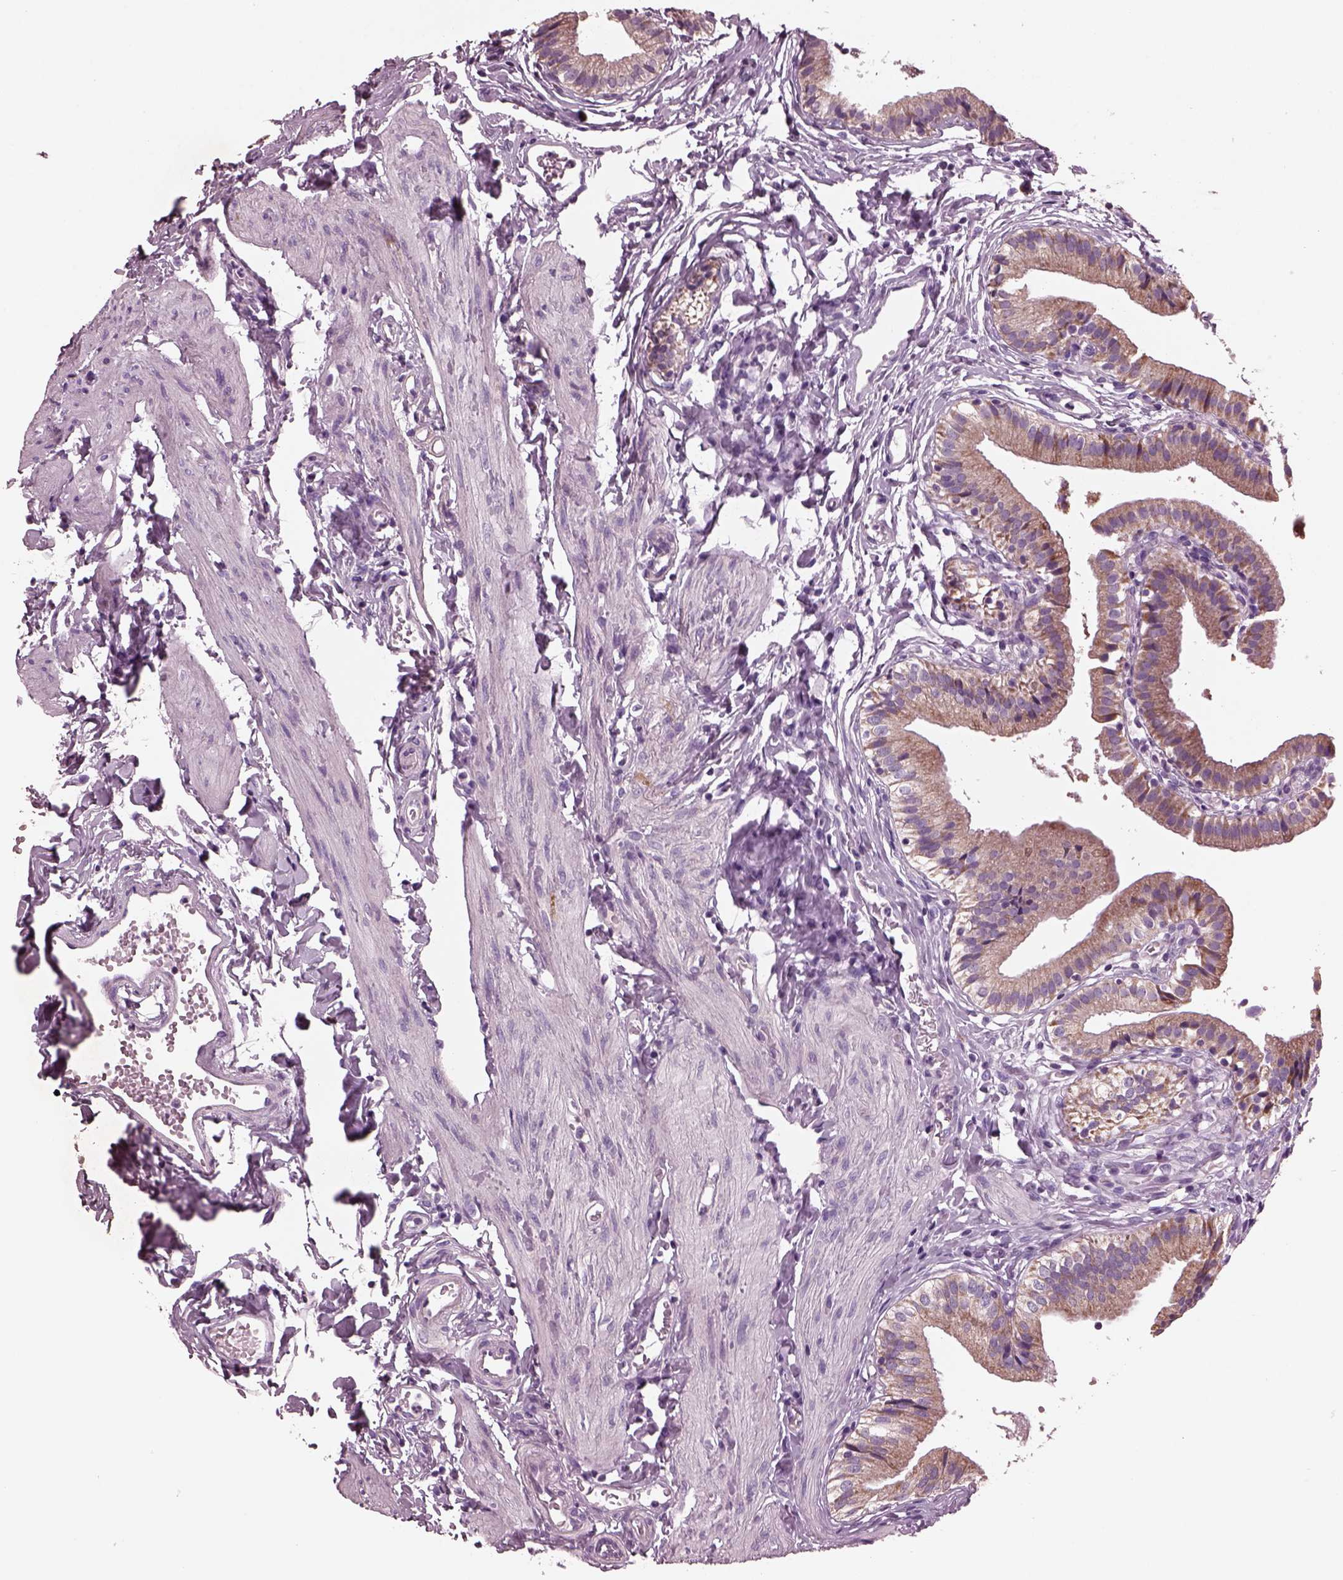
{"staining": {"intensity": "weak", "quantity": ">75%", "location": "cytoplasmic/membranous"}, "tissue": "gallbladder", "cell_type": "Glandular cells", "image_type": "normal", "snomed": [{"axis": "morphology", "description": "Normal tissue, NOS"}, {"axis": "topography", "description": "Gallbladder"}], "caption": "High-power microscopy captured an immunohistochemistry (IHC) micrograph of unremarkable gallbladder, revealing weak cytoplasmic/membranous staining in about >75% of glandular cells.", "gene": "AP4M1", "patient": {"sex": "female", "age": 47}}